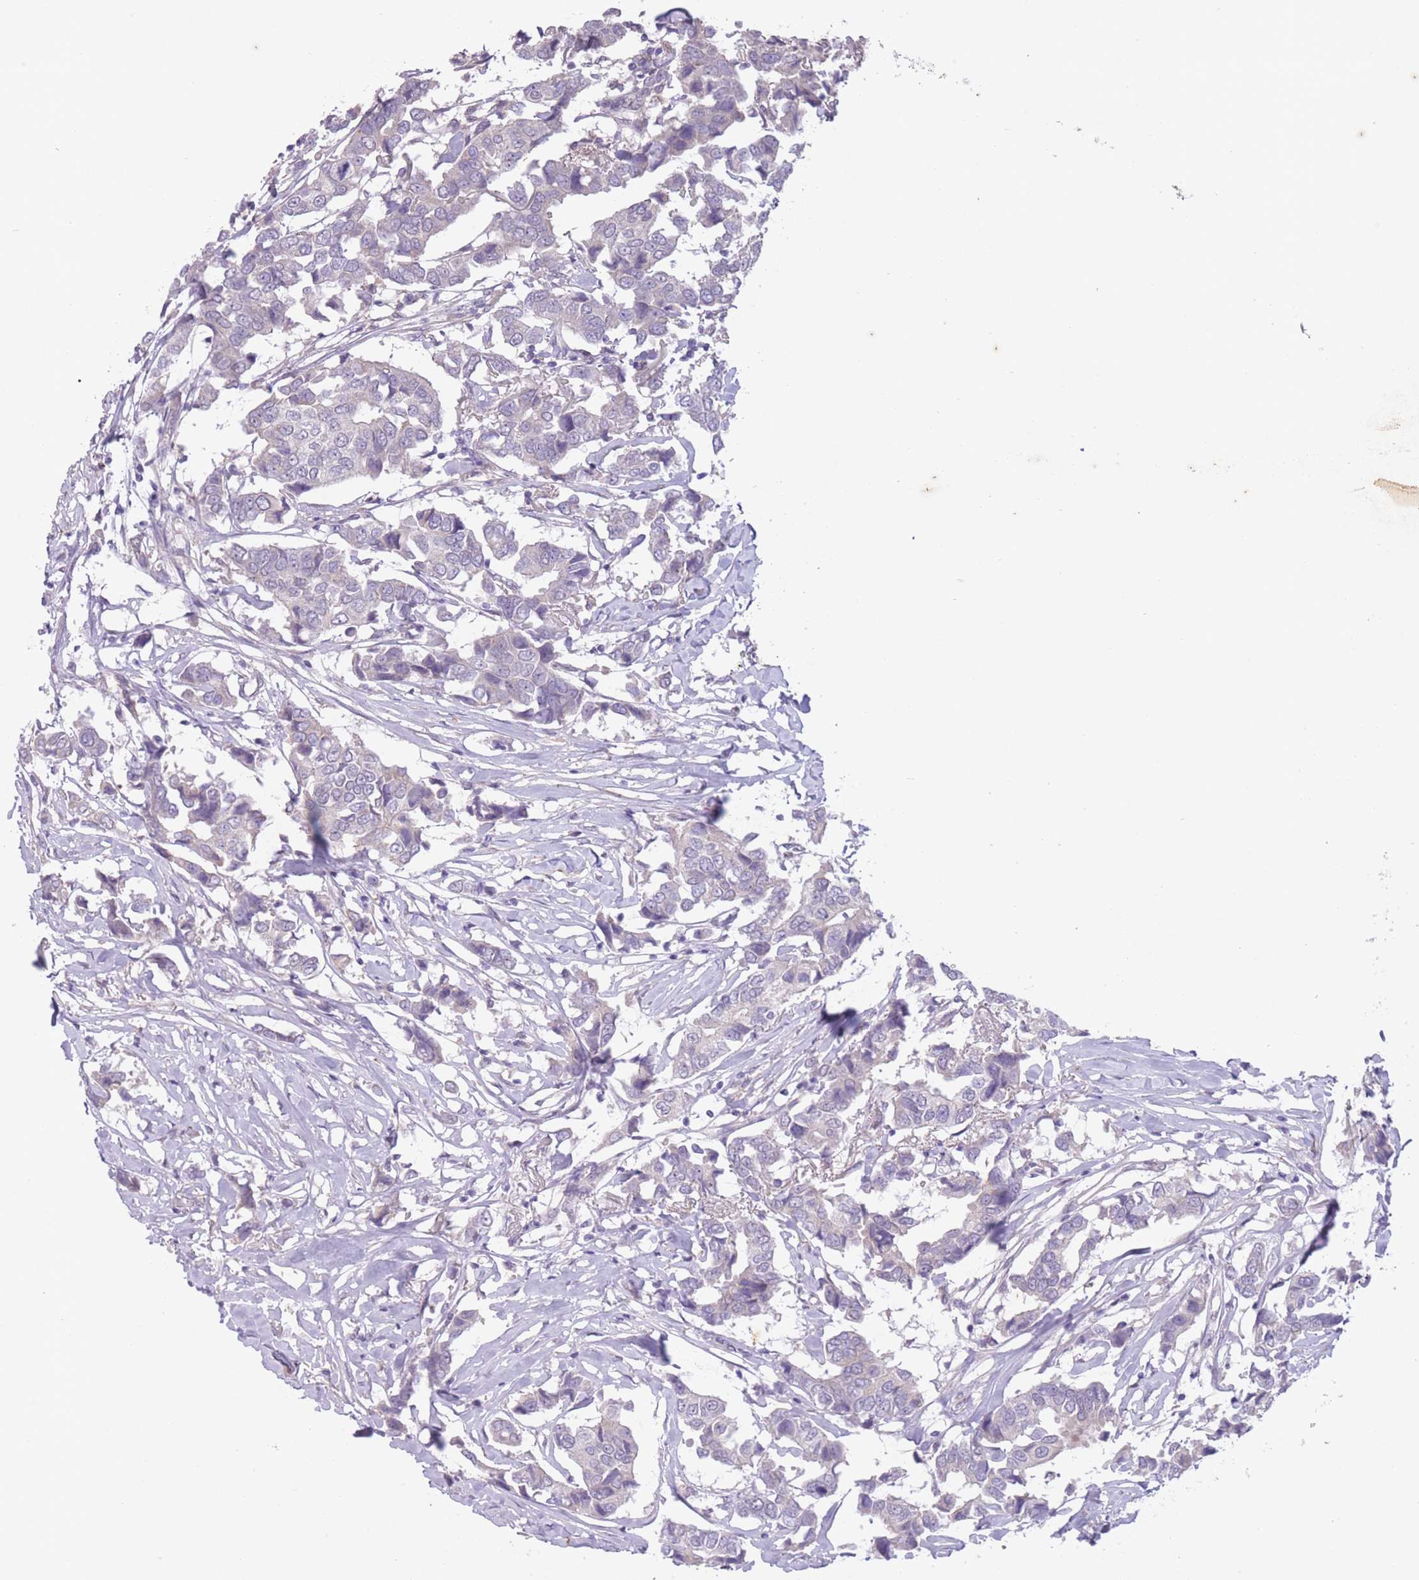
{"staining": {"intensity": "negative", "quantity": "none", "location": "none"}, "tissue": "breast cancer", "cell_type": "Tumor cells", "image_type": "cancer", "snomed": [{"axis": "morphology", "description": "Duct carcinoma"}, {"axis": "topography", "description": "Breast"}], "caption": "Protein analysis of invasive ductal carcinoma (breast) shows no significant staining in tumor cells.", "gene": "ARPIN", "patient": {"sex": "female", "age": 80}}